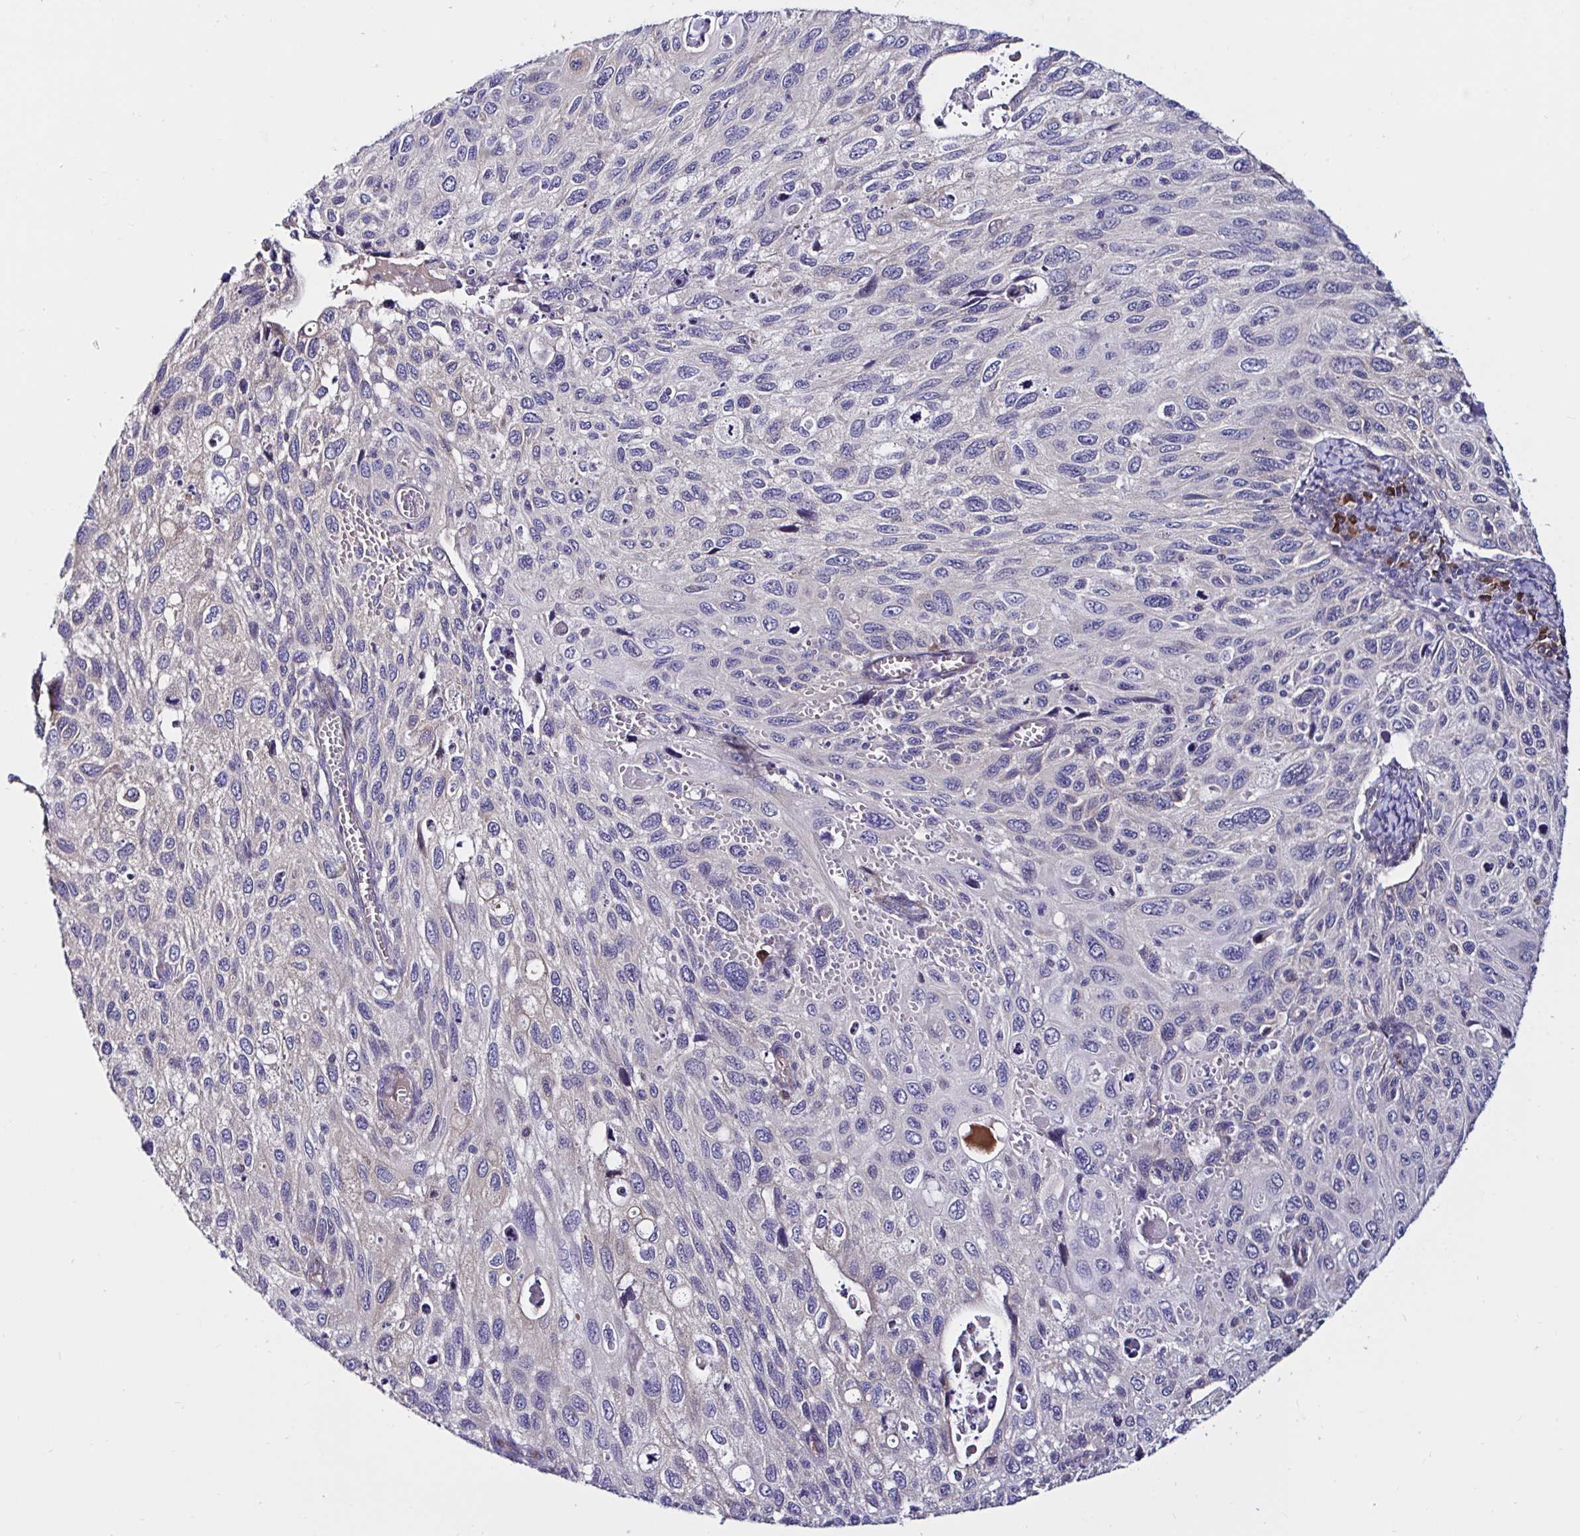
{"staining": {"intensity": "negative", "quantity": "none", "location": "none"}, "tissue": "cervical cancer", "cell_type": "Tumor cells", "image_type": "cancer", "snomed": [{"axis": "morphology", "description": "Squamous cell carcinoma, NOS"}, {"axis": "topography", "description": "Cervix"}], "caption": "DAB immunohistochemical staining of cervical cancer demonstrates no significant positivity in tumor cells.", "gene": "VSIG2", "patient": {"sex": "female", "age": 70}}